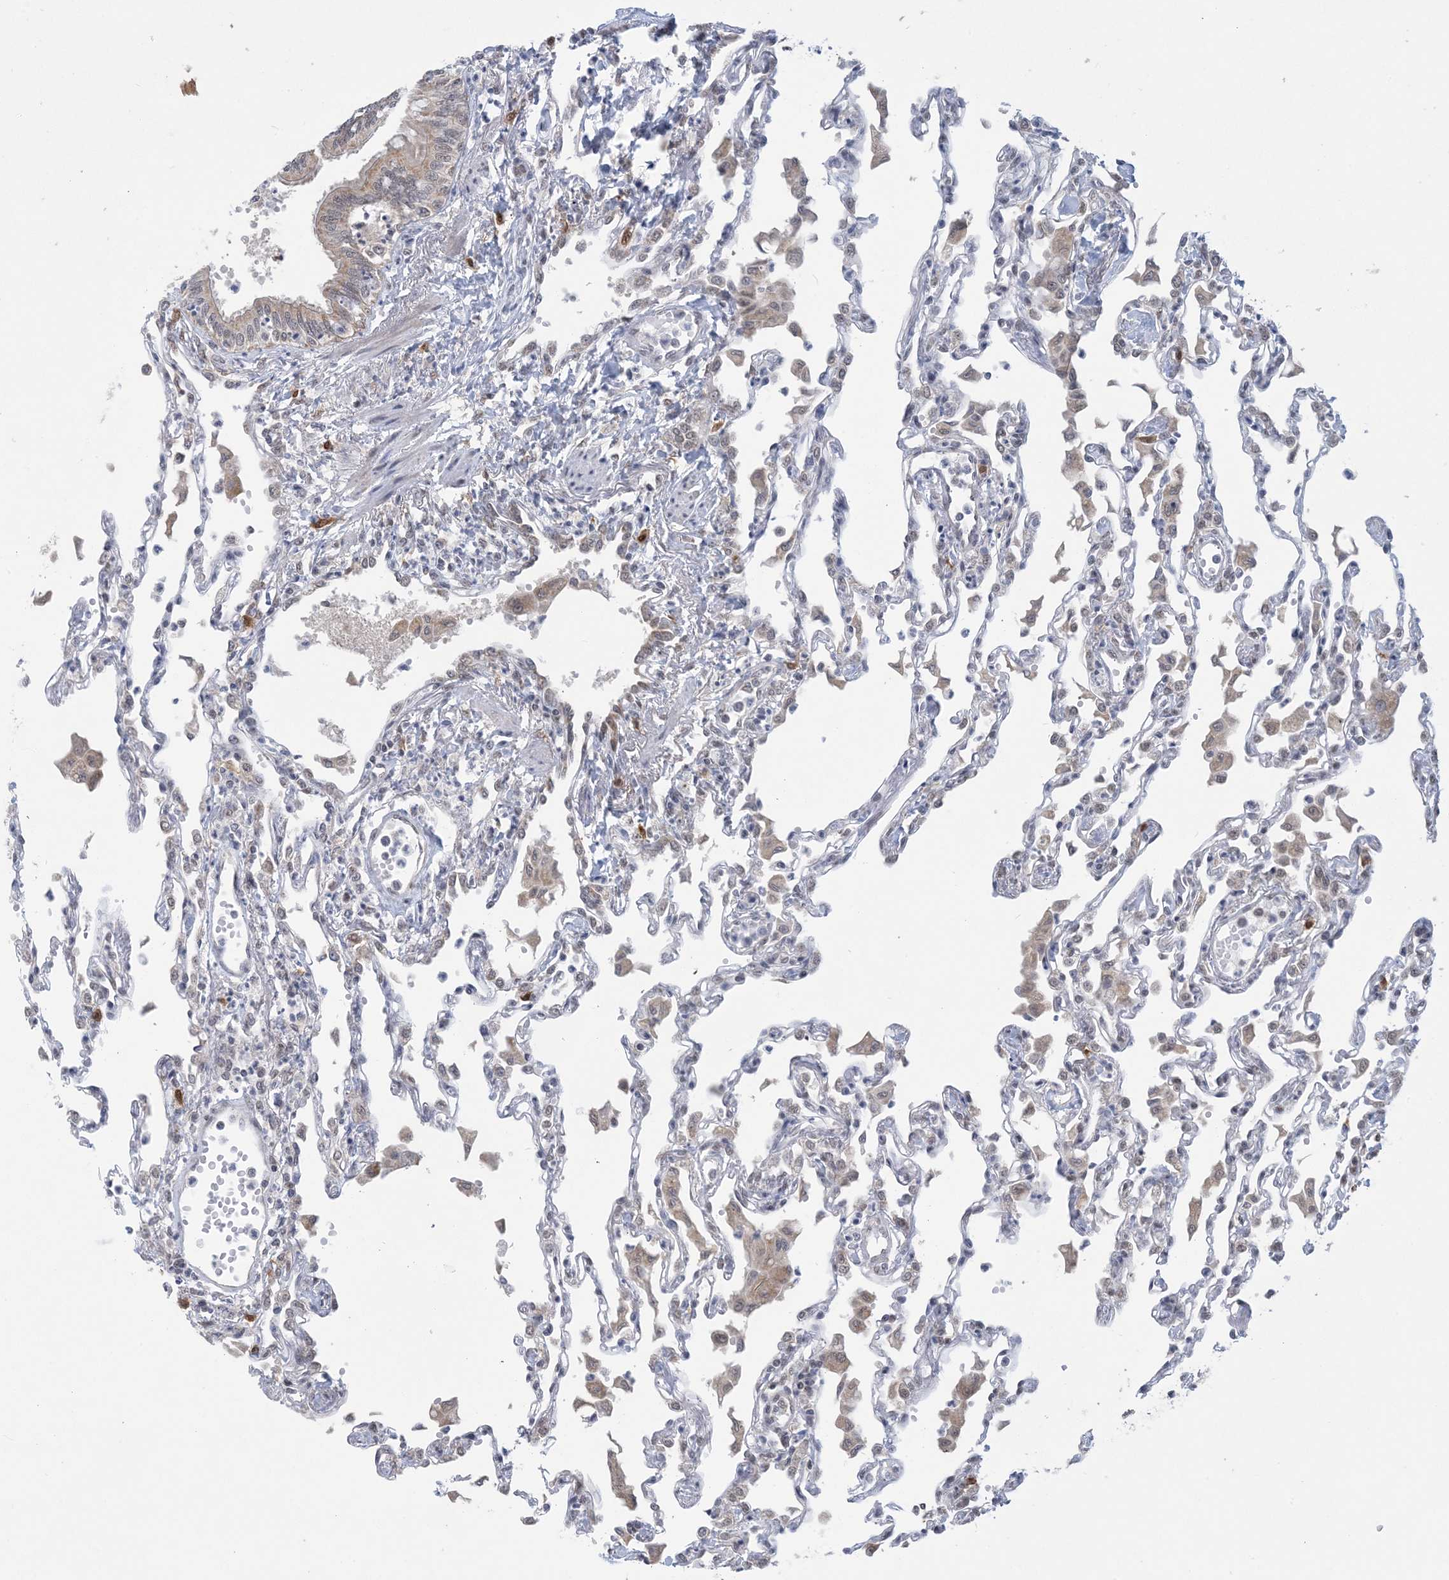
{"staining": {"intensity": "moderate", "quantity": "<25%", "location": "cytoplasmic/membranous,nuclear"}, "tissue": "lung", "cell_type": "Alveolar cells", "image_type": "normal", "snomed": [{"axis": "morphology", "description": "Normal tissue, NOS"}, {"axis": "topography", "description": "Bronchus"}, {"axis": "topography", "description": "Lung"}], "caption": "Immunohistochemical staining of benign human lung exhibits low levels of moderate cytoplasmic/membranous,nuclear staining in about <25% of alveolar cells.", "gene": "TRMT10C", "patient": {"sex": "female", "age": 49}}